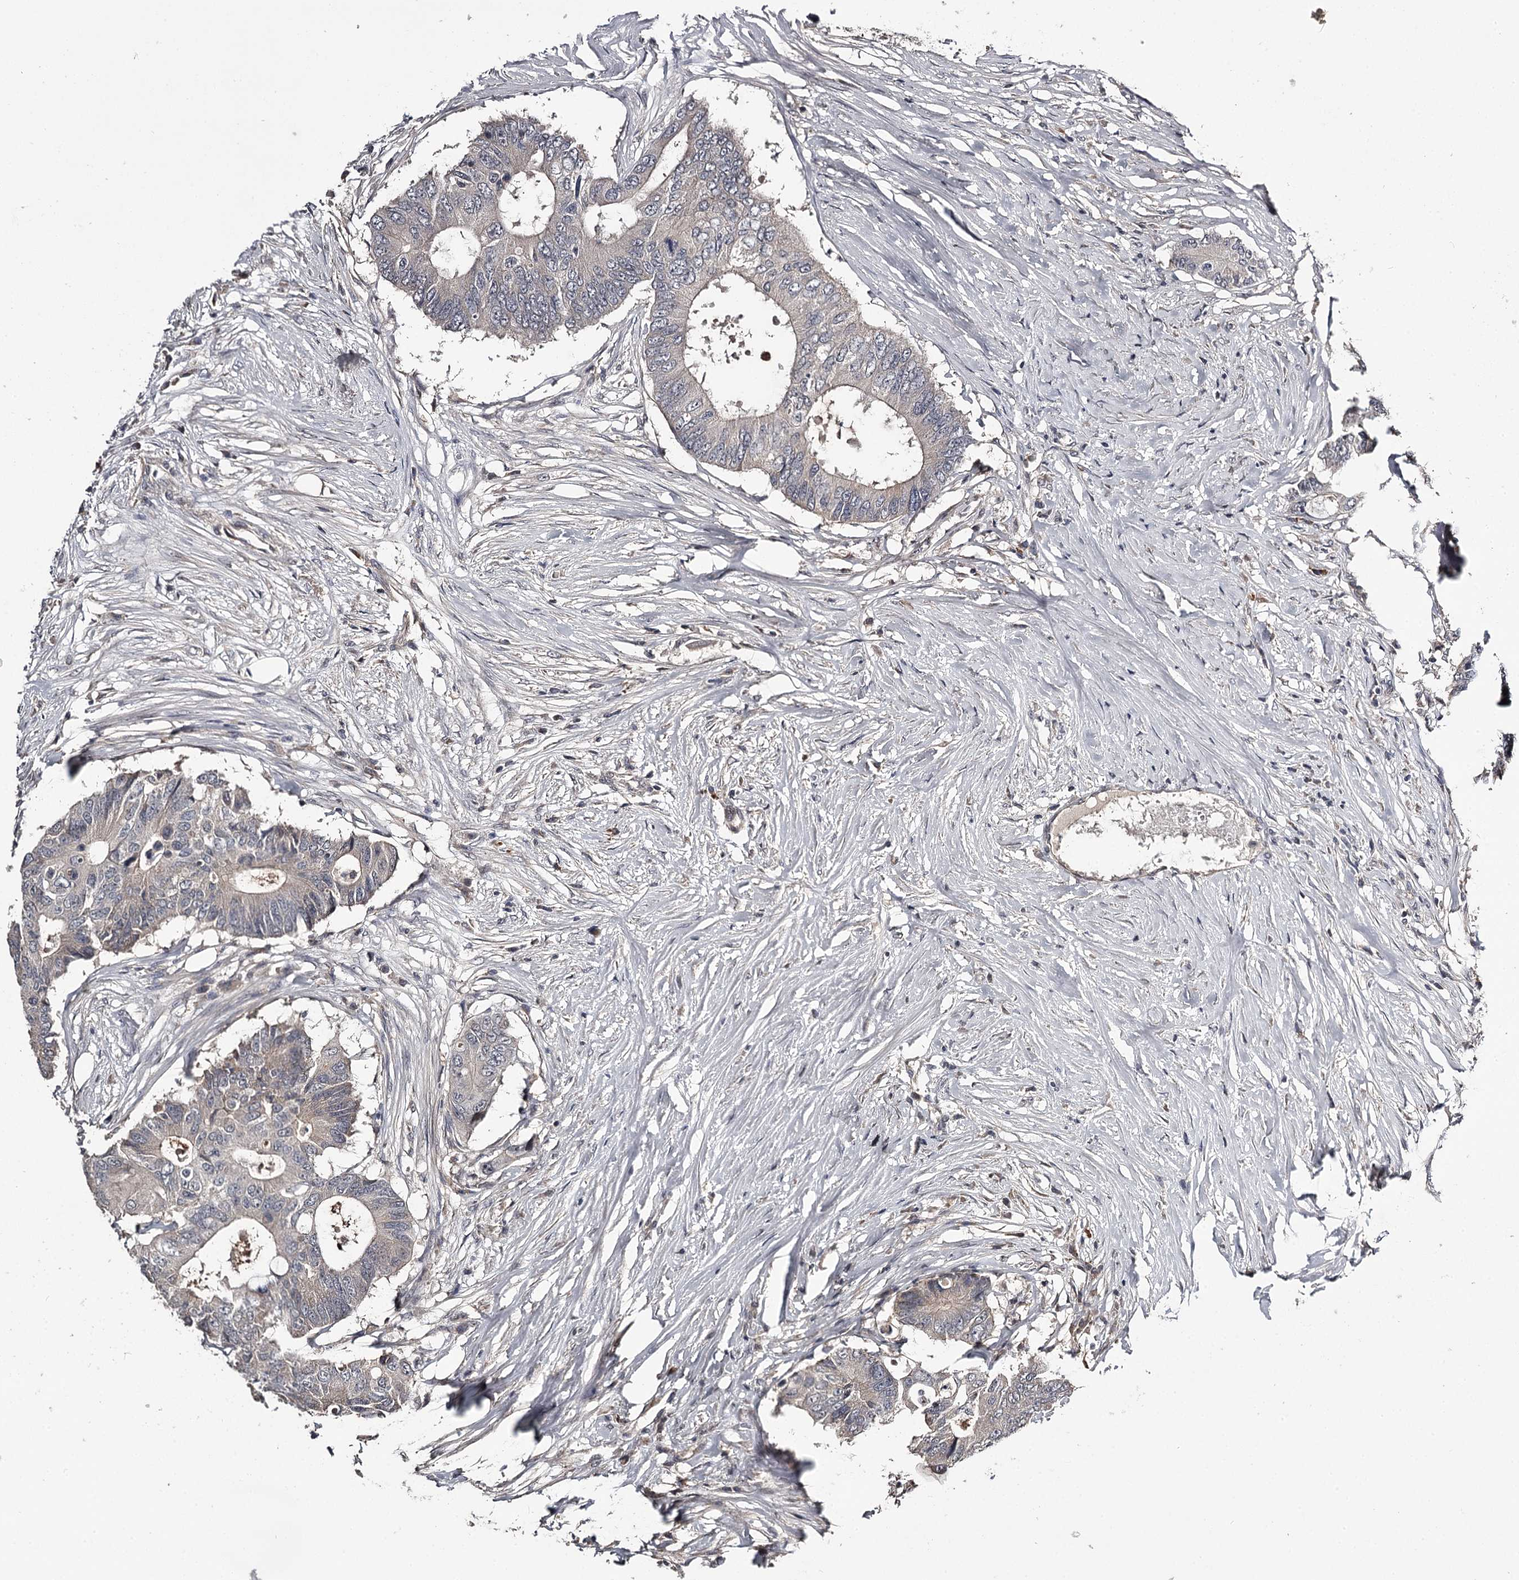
{"staining": {"intensity": "weak", "quantity": "<25%", "location": "cytoplasmic/membranous"}, "tissue": "colorectal cancer", "cell_type": "Tumor cells", "image_type": "cancer", "snomed": [{"axis": "morphology", "description": "Adenocarcinoma, NOS"}, {"axis": "topography", "description": "Colon"}], "caption": "Immunohistochemical staining of human adenocarcinoma (colorectal) displays no significant staining in tumor cells. (DAB (3,3'-diaminobenzidine) IHC with hematoxylin counter stain).", "gene": "CWF19L2", "patient": {"sex": "male", "age": 71}}